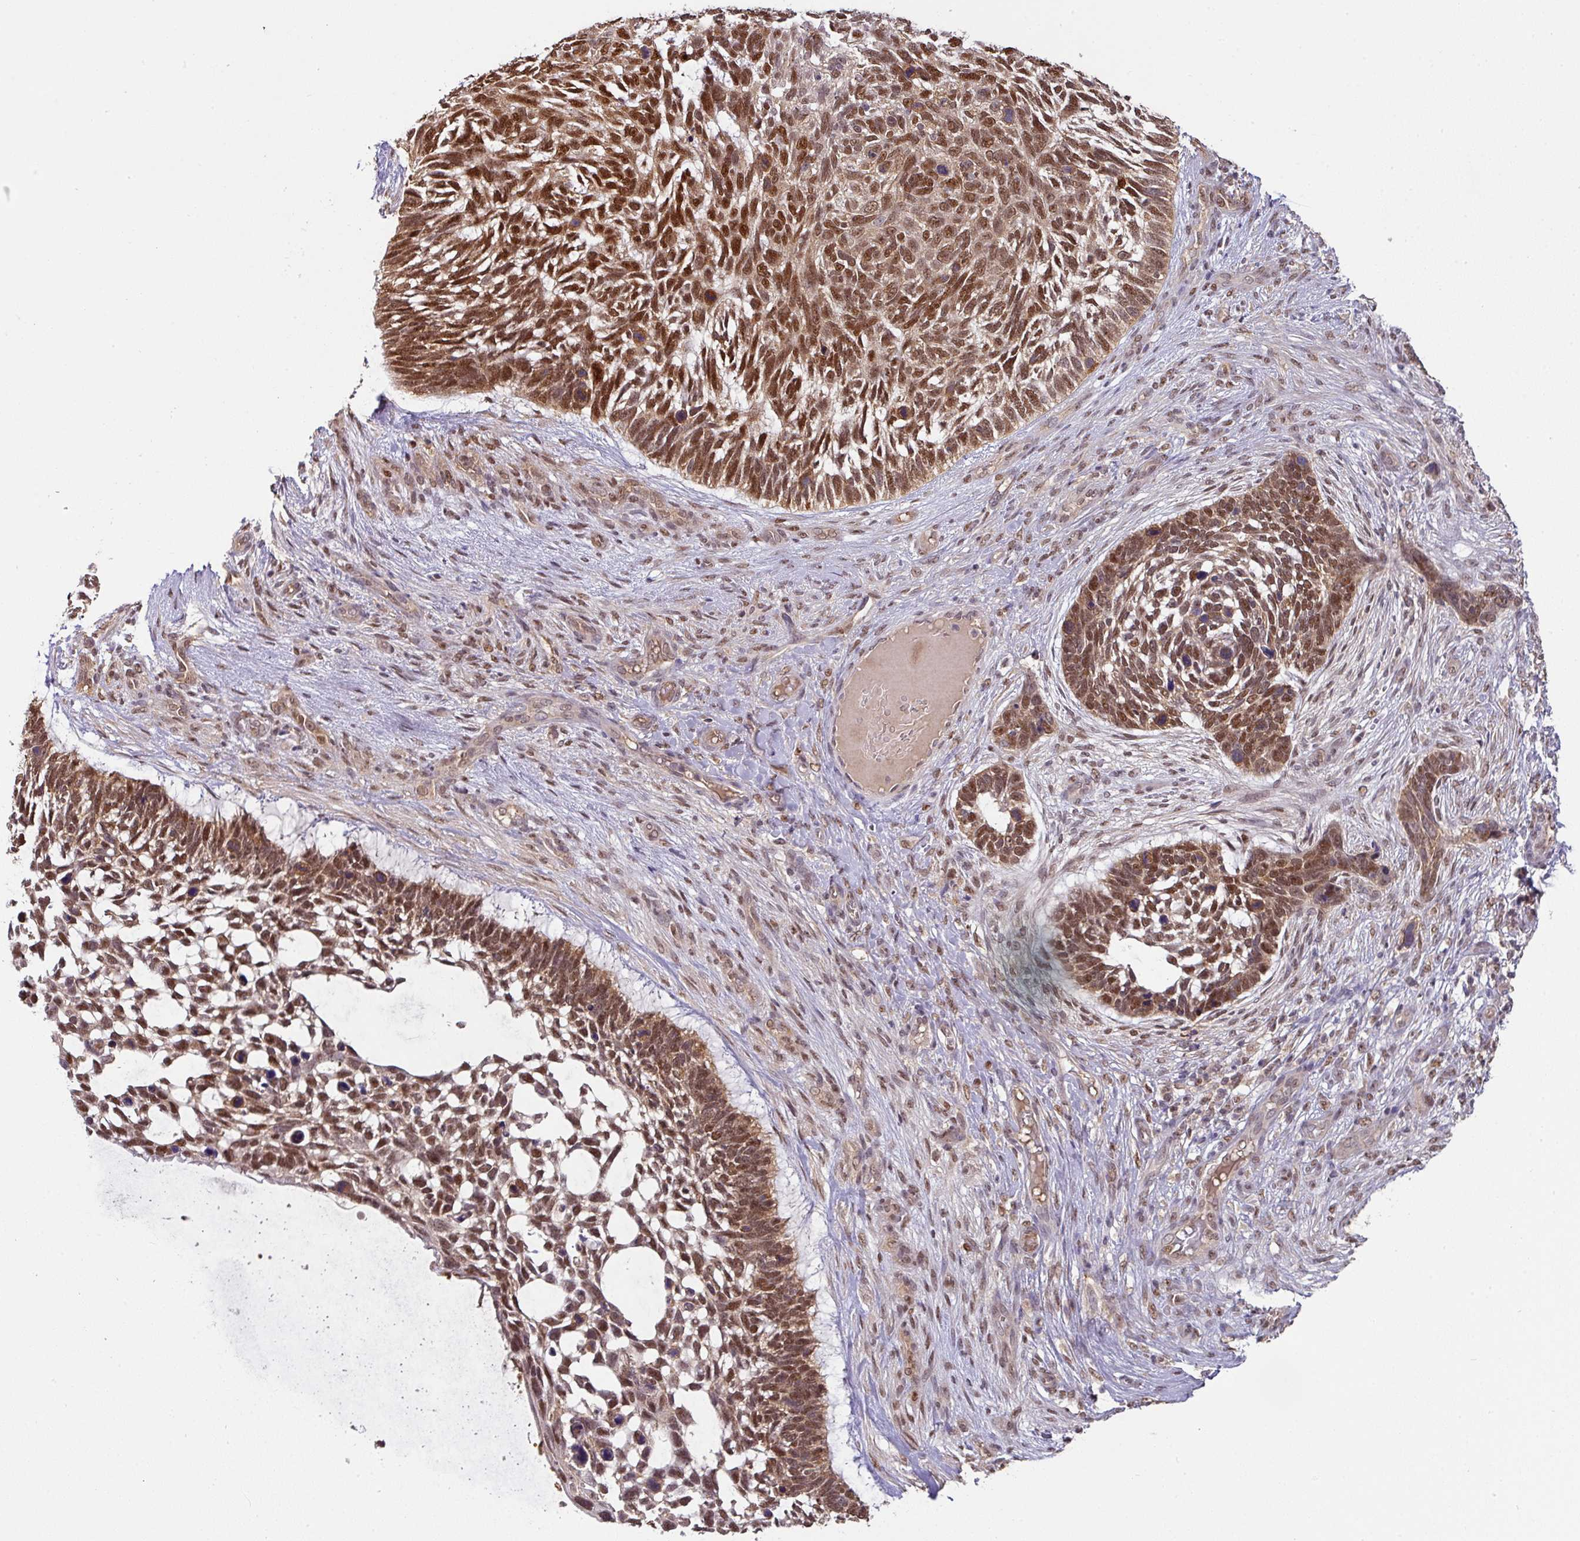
{"staining": {"intensity": "strong", "quantity": ">75%", "location": "cytoplasmic/membranous,nuclear"}, "tissue": "skin cancer", "cell_type": "Tumor cells", "image_type": "cancer", "snomed": [{"axis": "morphology", "description": "Basal cell carcinoma"}, {"axis": "topography", "description": "Skin"}], "caption": "Protein expression analysis of skin cancer (basal cell carcinoma) reveals strong cytoplasmic/membranous and nuclear expression in about >75% of tumor cells.", "gene": "RANBP9", "patient": {"sex": "male", "age": 88}}